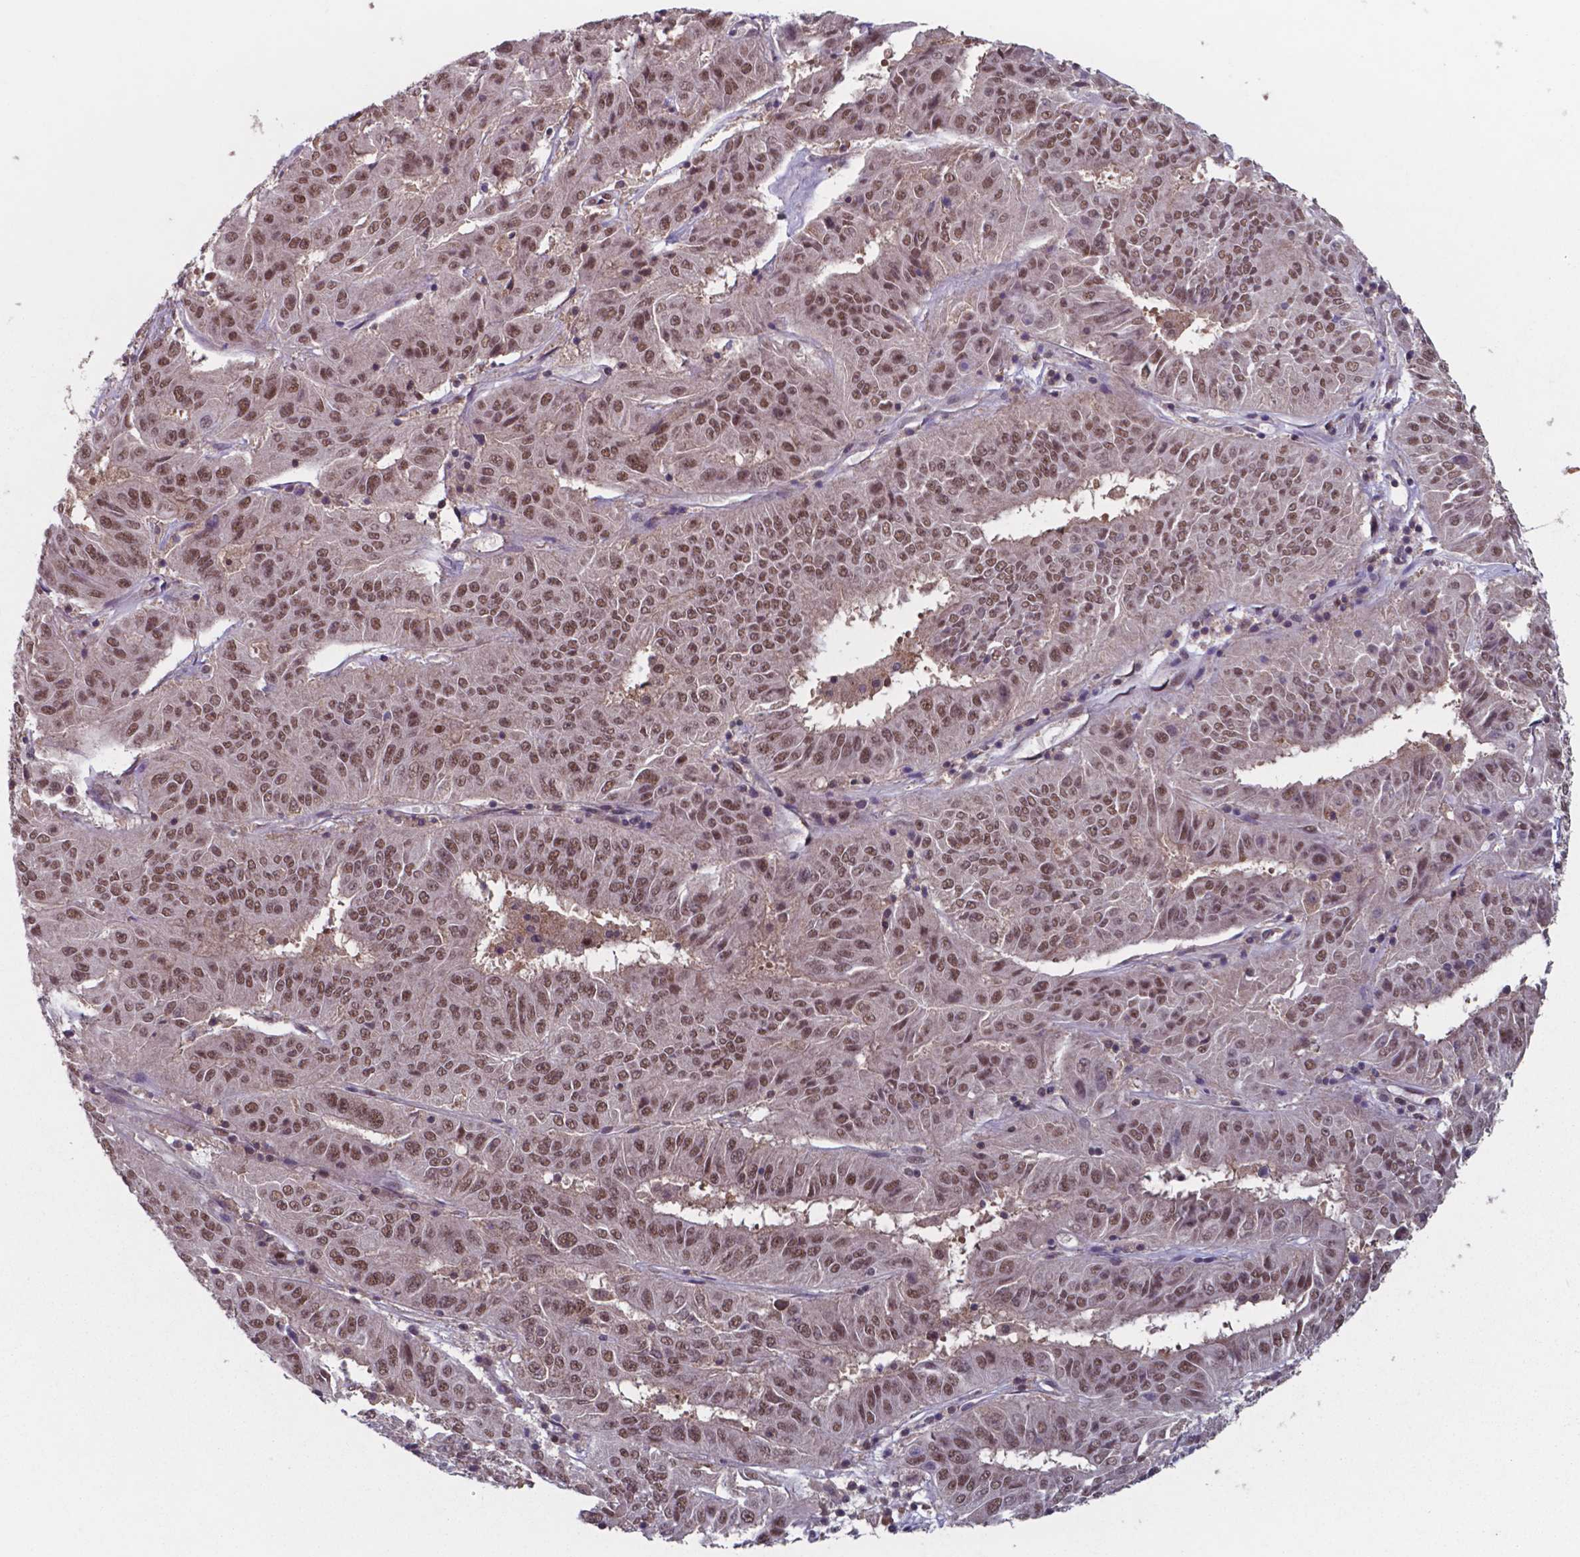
{"staining": {"intensity": "moderate", "quantity": ">75%", "location": "nuclear"}, "tissue": "pancreatic cancer", "cell_type": "Tumor cells", "image_type": "cancer", "snomed": [{"axis": "morphology", "description": "Adenocarcinoma, NOS"}, {"axis": "topography", "description": "Pancreas"}], "caption": "Pancreatic adenocarcinoma stained for a protein (brown) reveals moderate nuclear positive expression in approximately >75% of tumor cells.", "gene": "UBA1", "patient": {"sex": "male", "age": 63}}